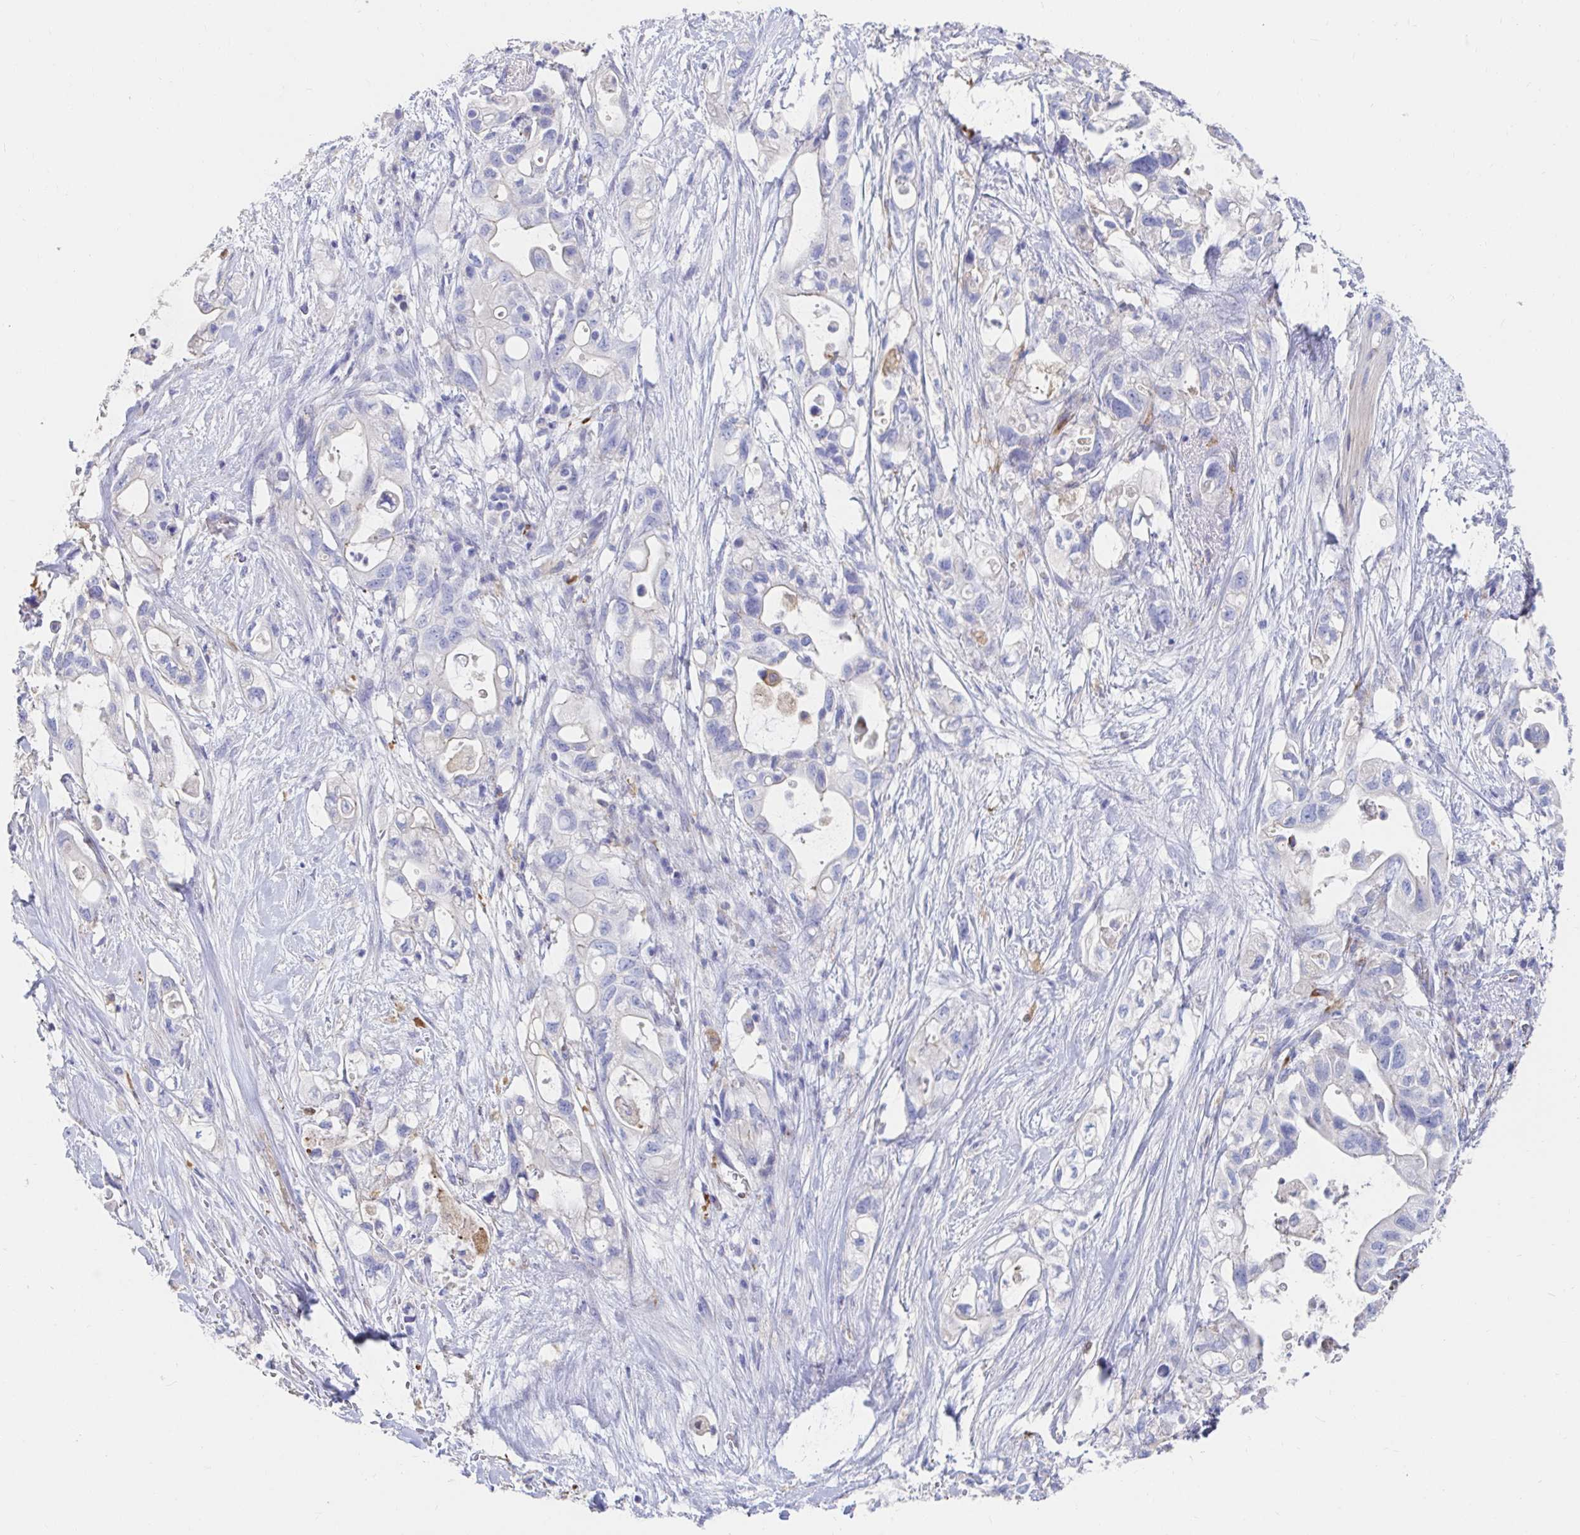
{"staining": {"intensity": "negative", "quantity": "none", "location": "none"}, "tissue": "pancreatic cancer", "cell_type": "Tumor cells", "image_type": "cancer", "snomed": [{"axis": "morphology", "description": "Adenocarcinoma, NOS"}, {"axis": "topography", "description": "Pancreas"}], "caption": "A high-resolution histopathology image shows immunohistochemistry staining of adenocarcinoma (pancreatic), which exhibits no significant positivity in tumor cells. (DAB (3,3'-diaminobenzidine) IHC, high magnification).", "gene": "LAMC3", "patient": {"sex": "female", "age": 72}}